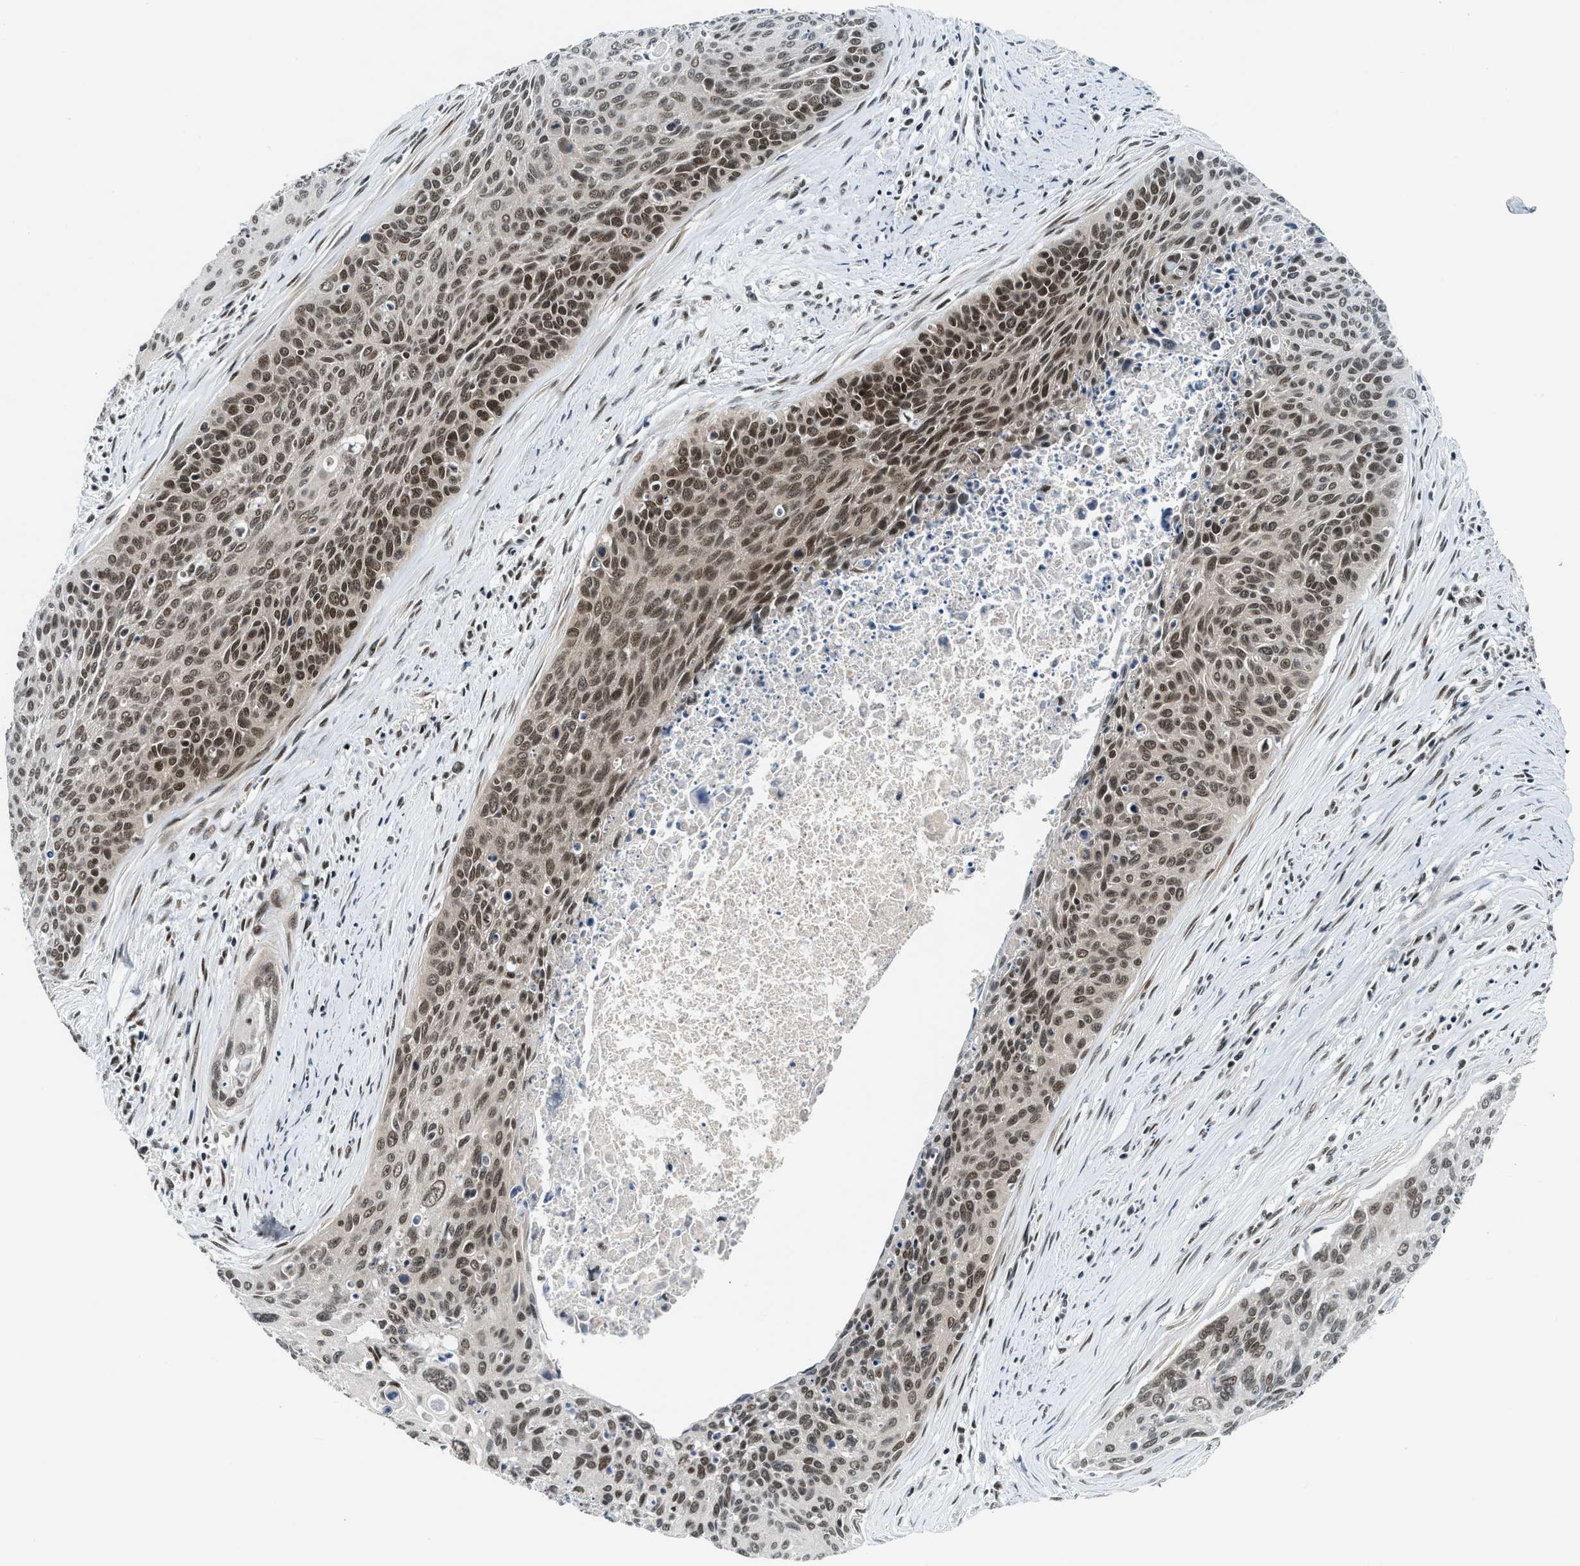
{"staining": {"intensity": "moderate", "quantity": ">75%", "location": "nuclear"}, "tissue": "cervical cancer", "cell_type": "Tumor cells", "image_type": "cancer", "snomed": [{"axis": "morphology", "description": "Squamous cell carcinoma, NOS"}, {"axis": "topography", "description": "Cervix"}], "caption": "Immunohistochemistry (IHC) micrograph of neoplastic tissue: human cervical squamous cell carcinoma stained using immunohistochemistry exhibits medium levels of moderate protein expression localized specifically in the nuclear of tumor cells, appearing as a nuclear brown color.", "gene": "NCOA1", "patient": {"sex": "female", "age": 55}}